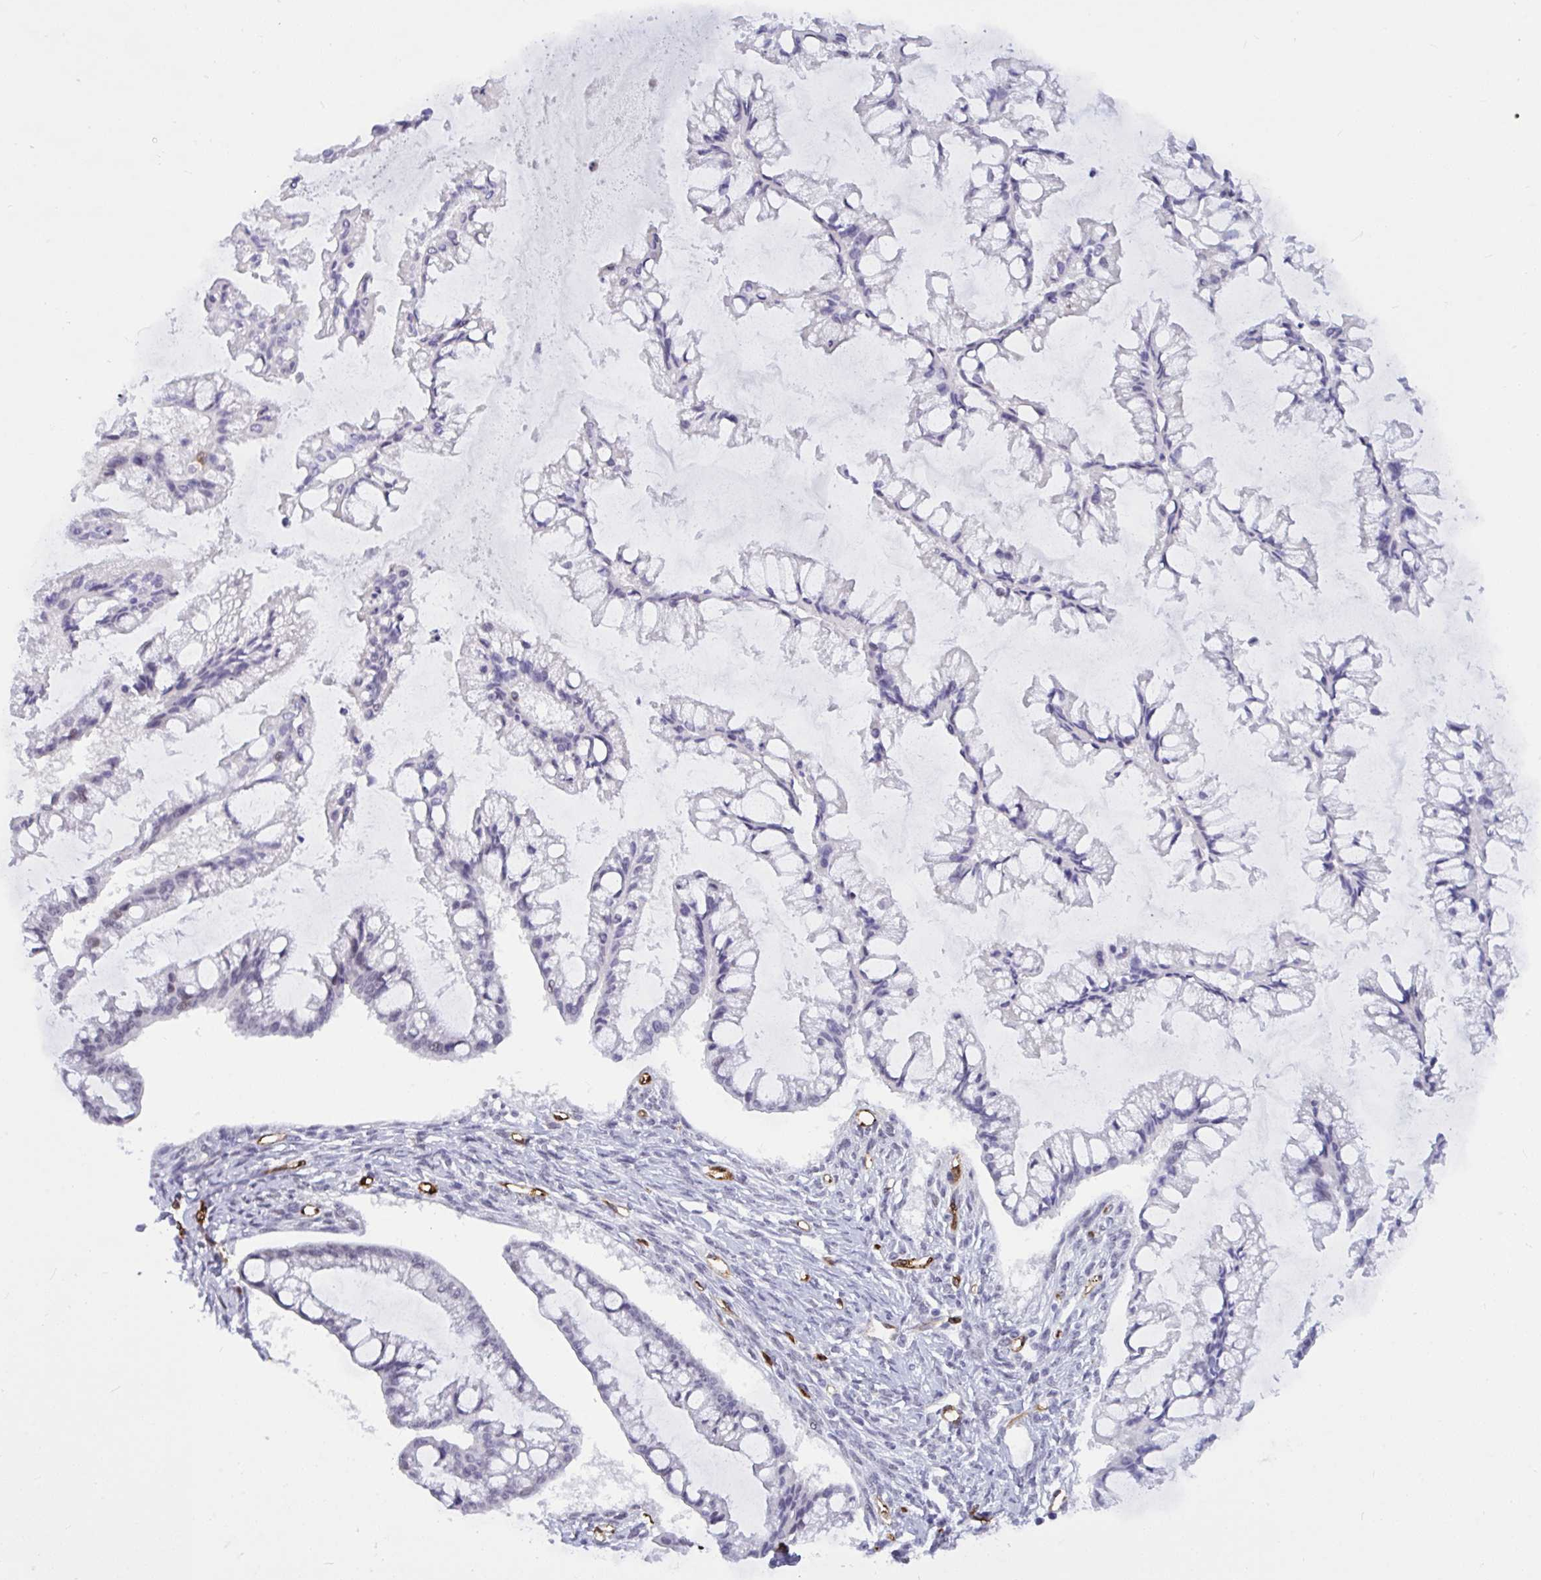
{"staining": {"intensity": "negative", "quantity": "none", "location": "none"}, "tissue": "ovarian cancer", "cell_type": "Tumor cells", "image_type": "cancer", "snomed": [{"axis": "morphology", "description": "Cystadenocarcinoma, mucinous, NOS"}, {"axis": "topography", "description": "Ovary"}], "caption": "The immunohistochemistry image has no significant expression in tumor cells of ovarian cancer tissue. (IHC, brightfield microscopy, high magnification).", "gene": "EML1", "patient": {"sex": "female", "age": 73}}